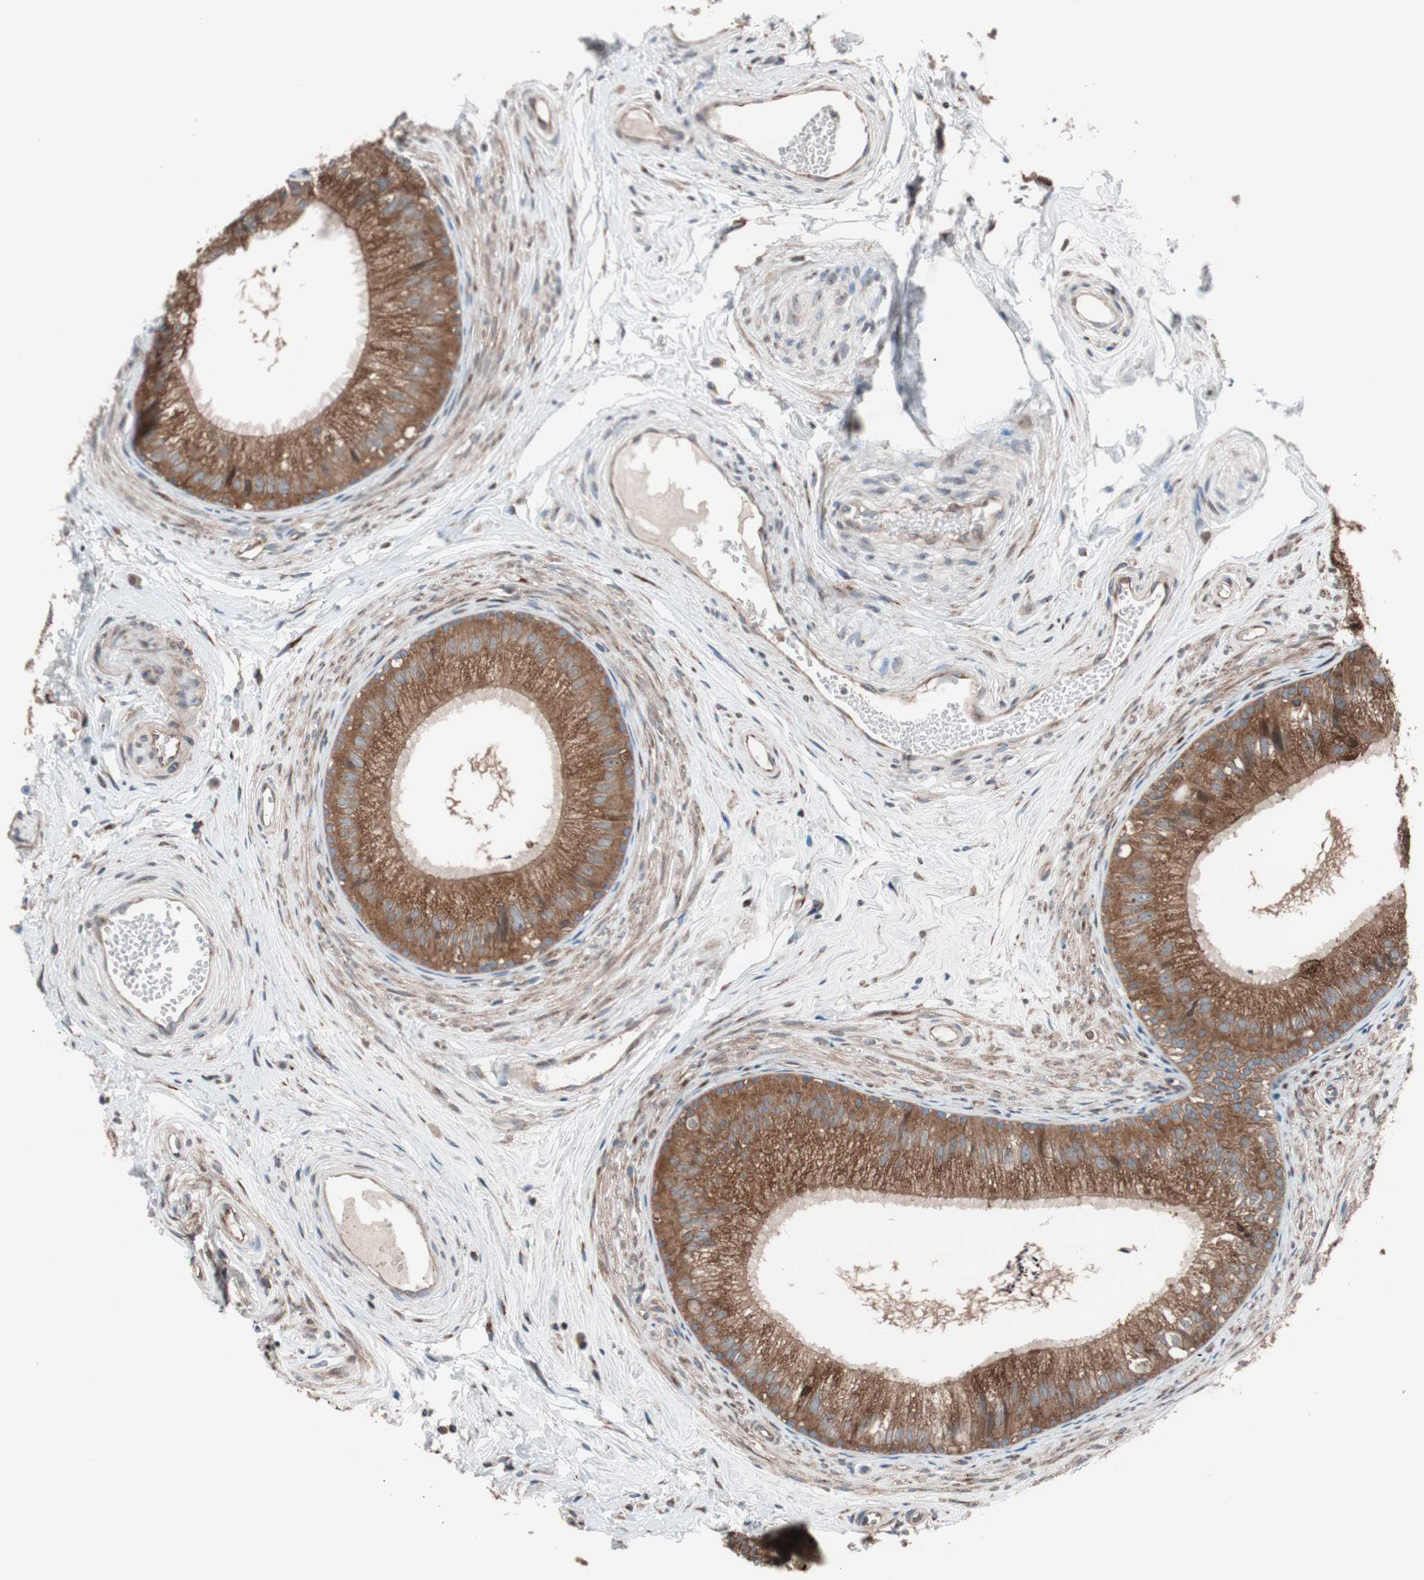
{"staining": {"intensity": "moderate", "quantity": ">75%", "location": "cytoplasmic/membranous"}, "tissue": "epididymis", "cell_type": "Glandular cells", "image_type": "normal", "snomed": [{"axis": "morphology", "description": "Normal tissue, NOS"}, {"axis": "topography", "description": "Epididymis"}], "caption": "DAB (3,3'-diaminobenzidine) immunohistochemical staining of unremarkable epididymis exhibits moderate cytoplasmic/membranous protein positivity in about >75% of glandular cells. (IHC, brightfield microscopy, high magnification).", "gene": "SEC31A", "patient": {"sex": "male", "age": 56}}